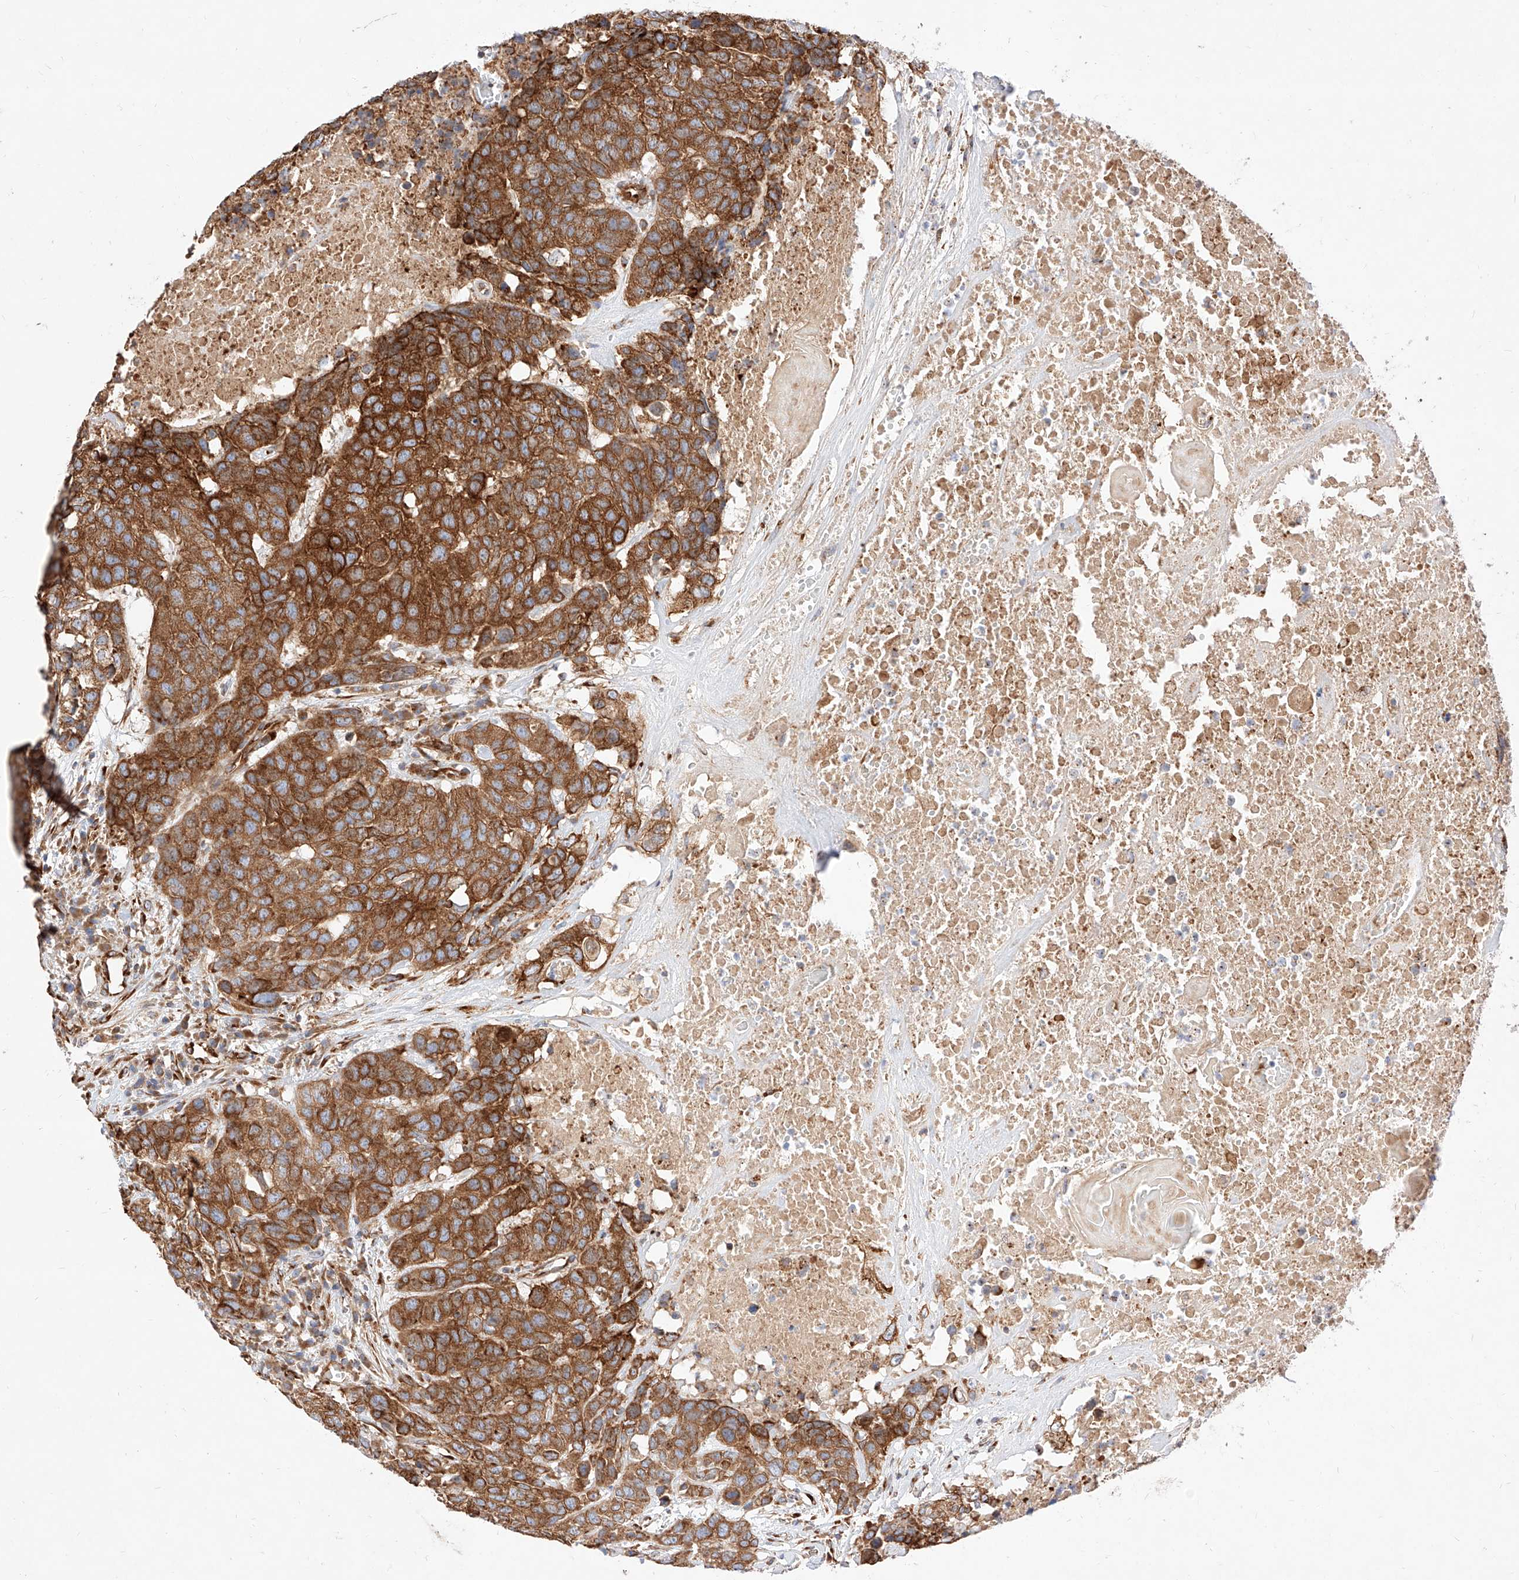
{"staining": {"intensity": "strong", "quantity": ">75%", "location": "cytoplasmic/membranous"}, "tissue": "head and neck cancer", "cell_type": "Tumor cells", "image_type": "cancer", "snomed": [{"axis": "morphology", "description": "Squamous cell carcinoma, NOS"}, {"axis": "topography", "description": "Head-Neck"}], "caption": "The photomicrograph shows a brown stain indicating the presence of a protein in the cytoplasmic/membranous of tumor cells in squamous cell carcinoma (head and neck).", "gene": "CSGALNACT2", "patient": {"sex": "male", "age": 66}}